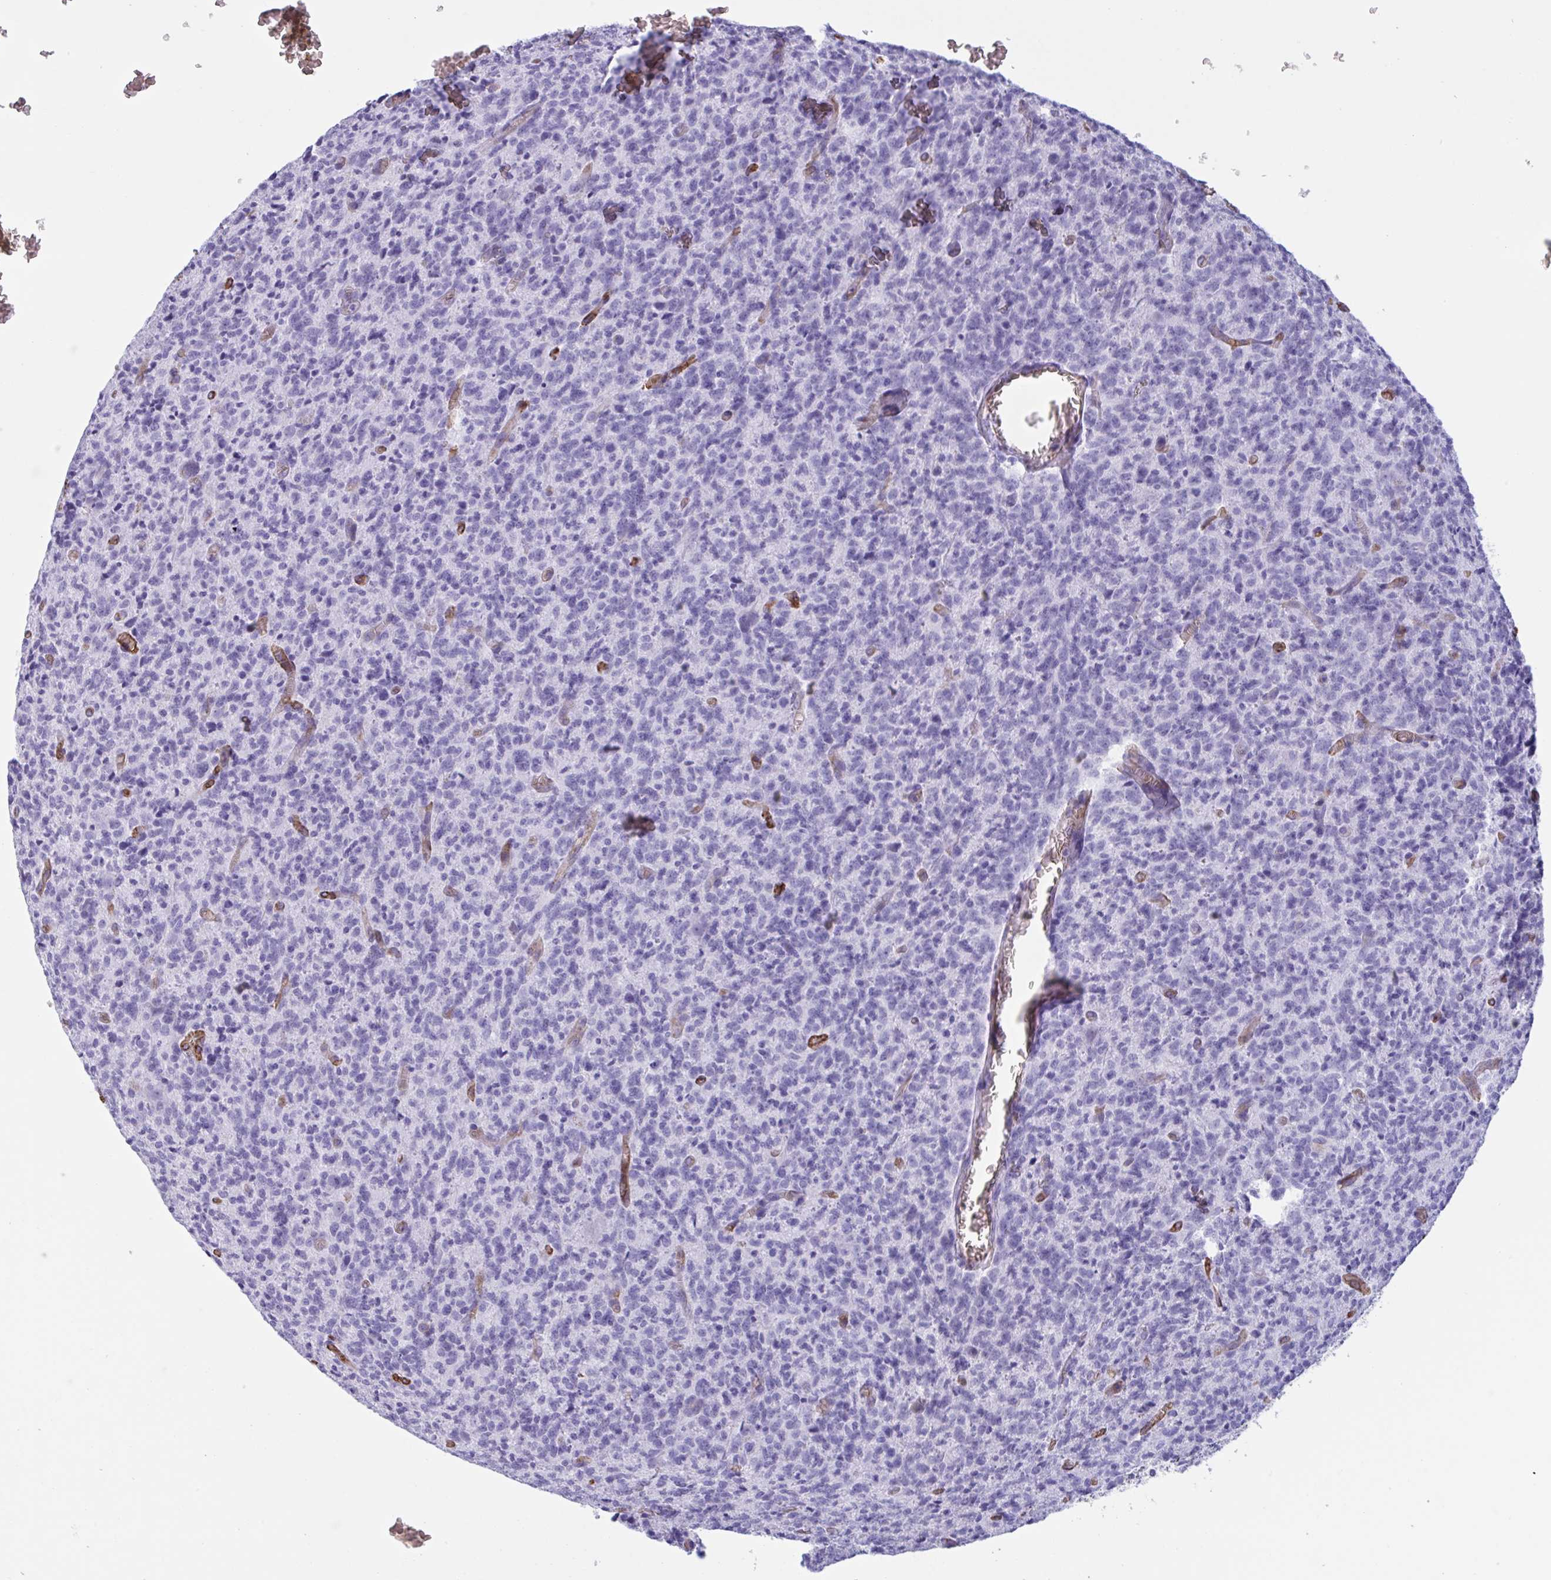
{"staining": {"intensity": "negative", "quantity": "none", "location": "none"}, "tissue": "glioma", "cell_type": "Tumor cells", "image_type": "cancer", "snomed": [{"axis": "morphology", "description": "Glioma, malignant, High grade"}, {"axis": "topography", "description": "Brain"}], "caption": "High-grade glioma (malignant) was stained to show a protein in brown. There is no significant expression in tumor cells.", "gene": "SLC2A1", "patient": {"sex": "male", "age": 76}}